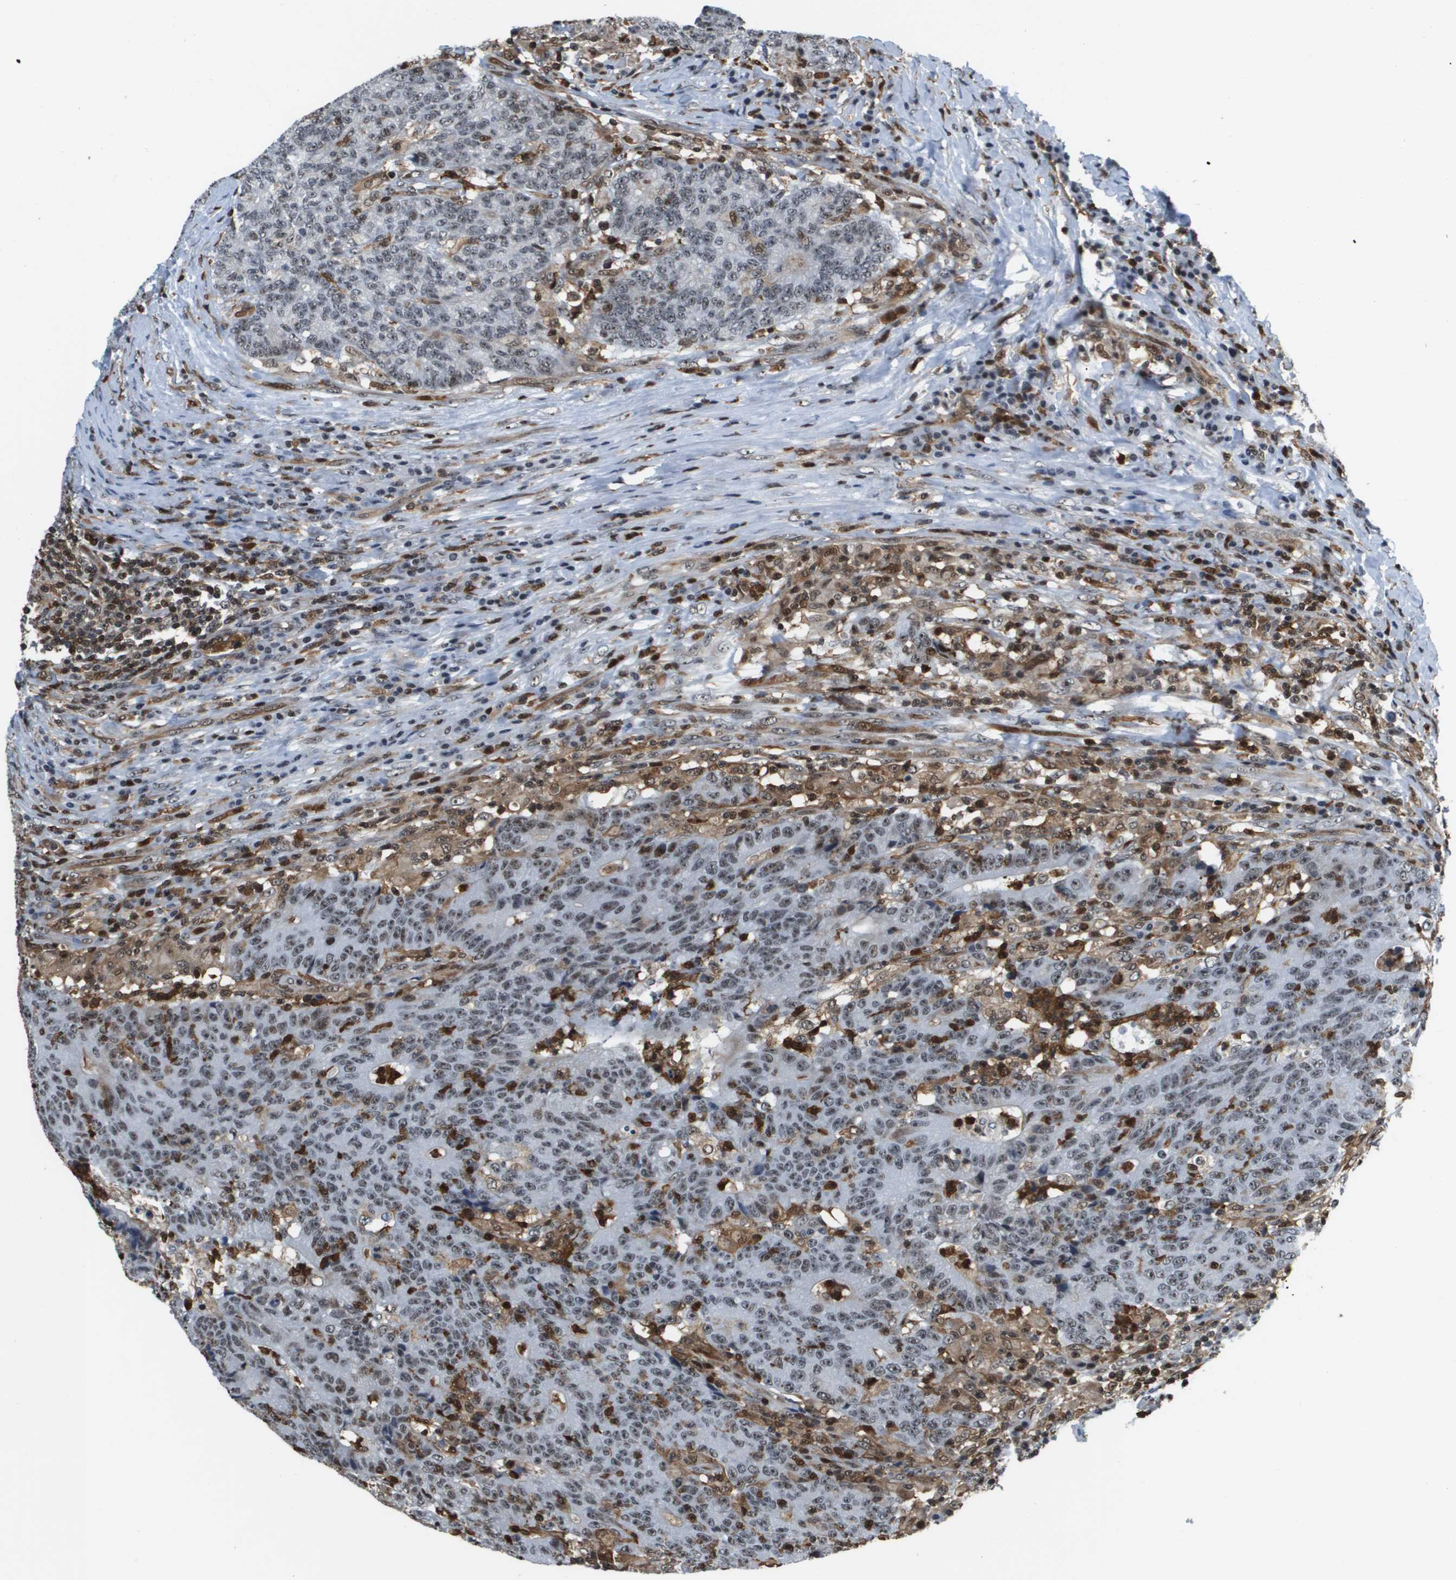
{"staining": {"intensity": "weak", "quantity": "<25%", "location": "nuclear"}, "tissue": "colorectal cancer", "cell_type": "Tumor cells", "image_type": "cancer", "snomed": [{"axis": "morphology", "description": "Normal tissue, NOS"}, {"axis": "morphology", "description": "Adenocarcinoma, NOS"}, {"axis": "topography", "description": "Colon"}], "caption": "Tumor cells show no significant positivity in colorectal cancer (adenocarcinoma).", "gene": "EP400", "patient": {"sex": "female", "age": 75}}